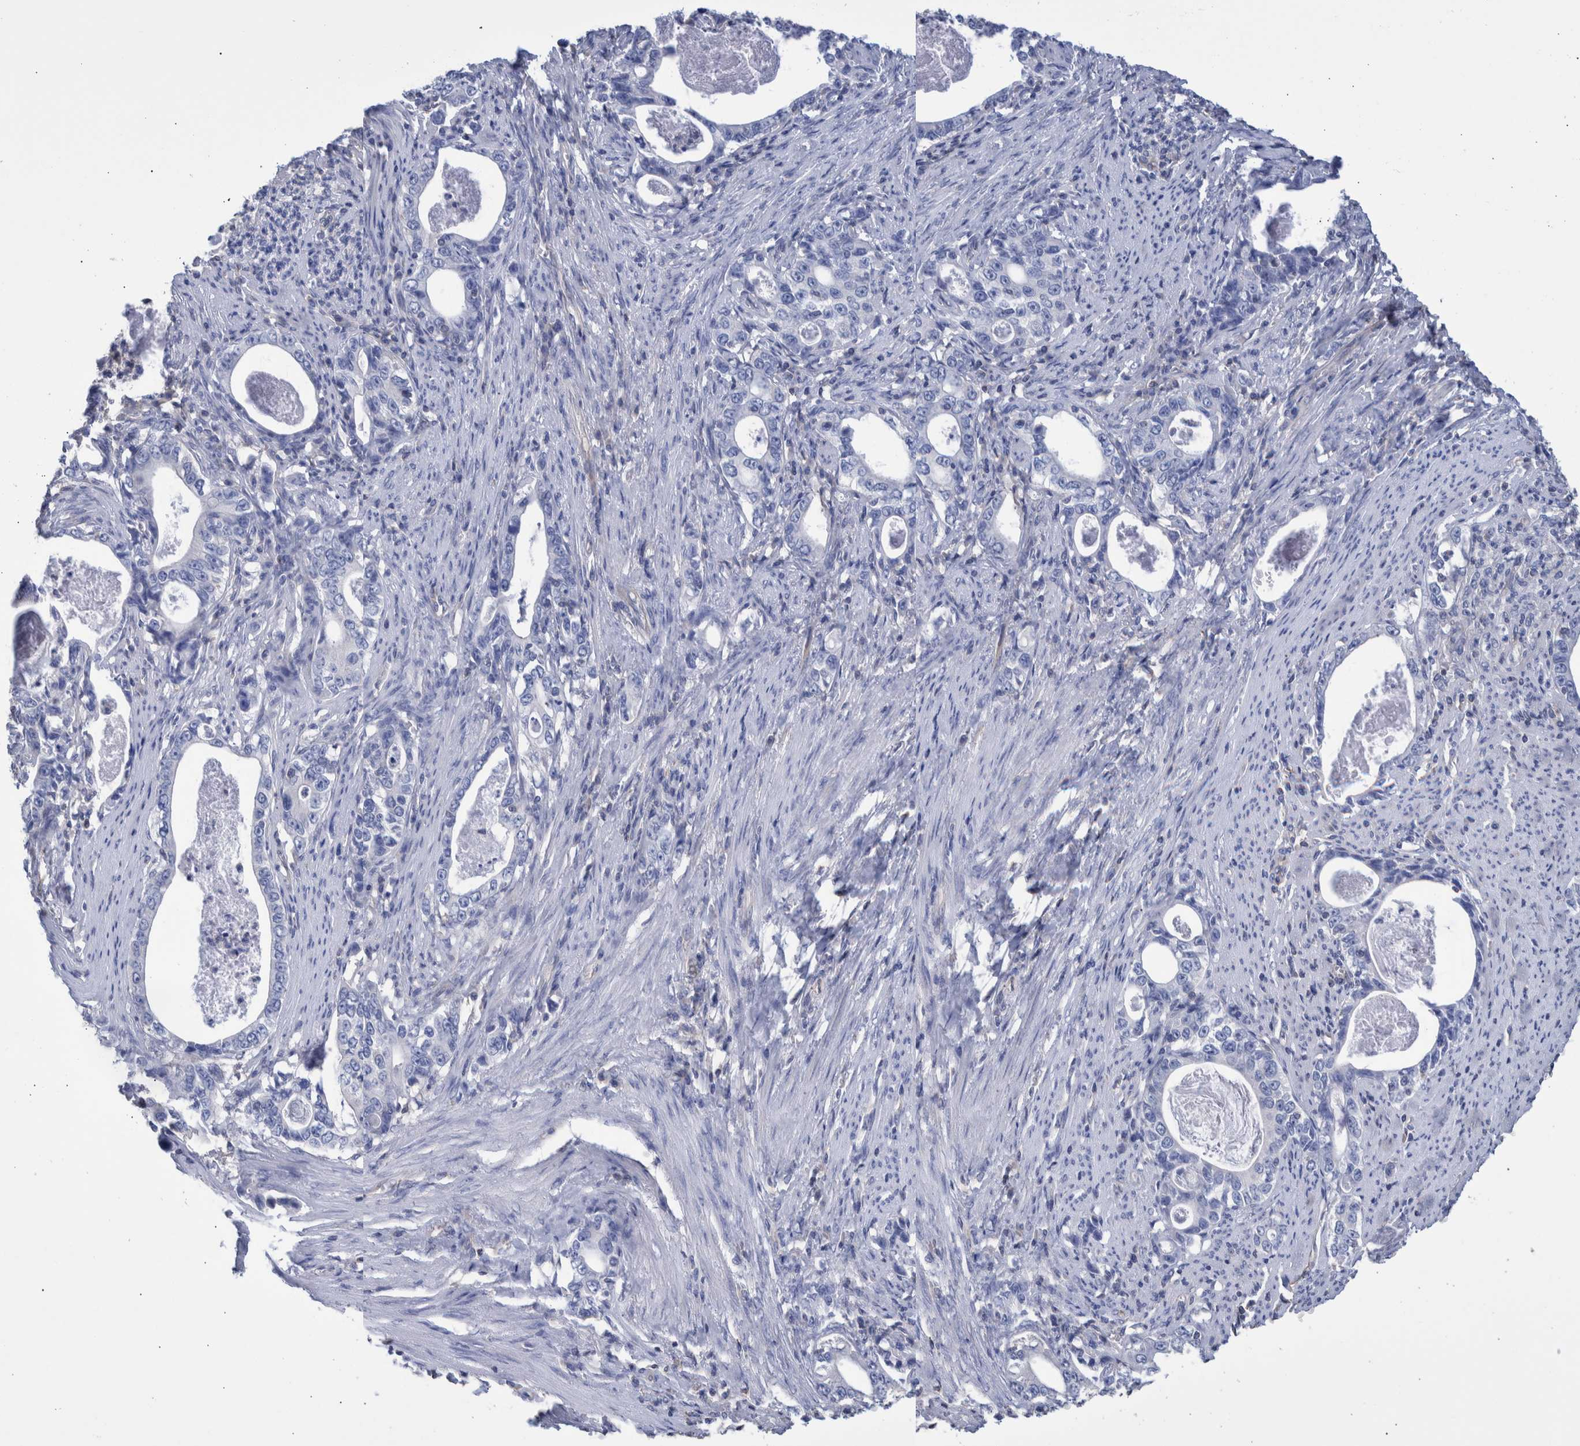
{"staining": {"intensity": "negative", "quantity": "none", "location": "none"}, "tissue": "stomach cancer", "cell_type": "Tumor cells", "image_type": "cancer", "snomed": [{"axis": "morphology", "description": "Adenocarcinoma, NOS"}, {"axis": "topography", "description": "Stomach, lower"}], "caption": "High magnification brightfield microscopy of stomach adenocarcinoma stained with DAB (3,3'-diaminobenzidine) (brown) and counterstained with hematoxylin (blue): tumor cells show no significant staining. (DAB (3,3'-diaminobenzidine) IHC, high magnification).", "gene": "PPP3CC", "patient": {"sex": "female", "age": 72}}